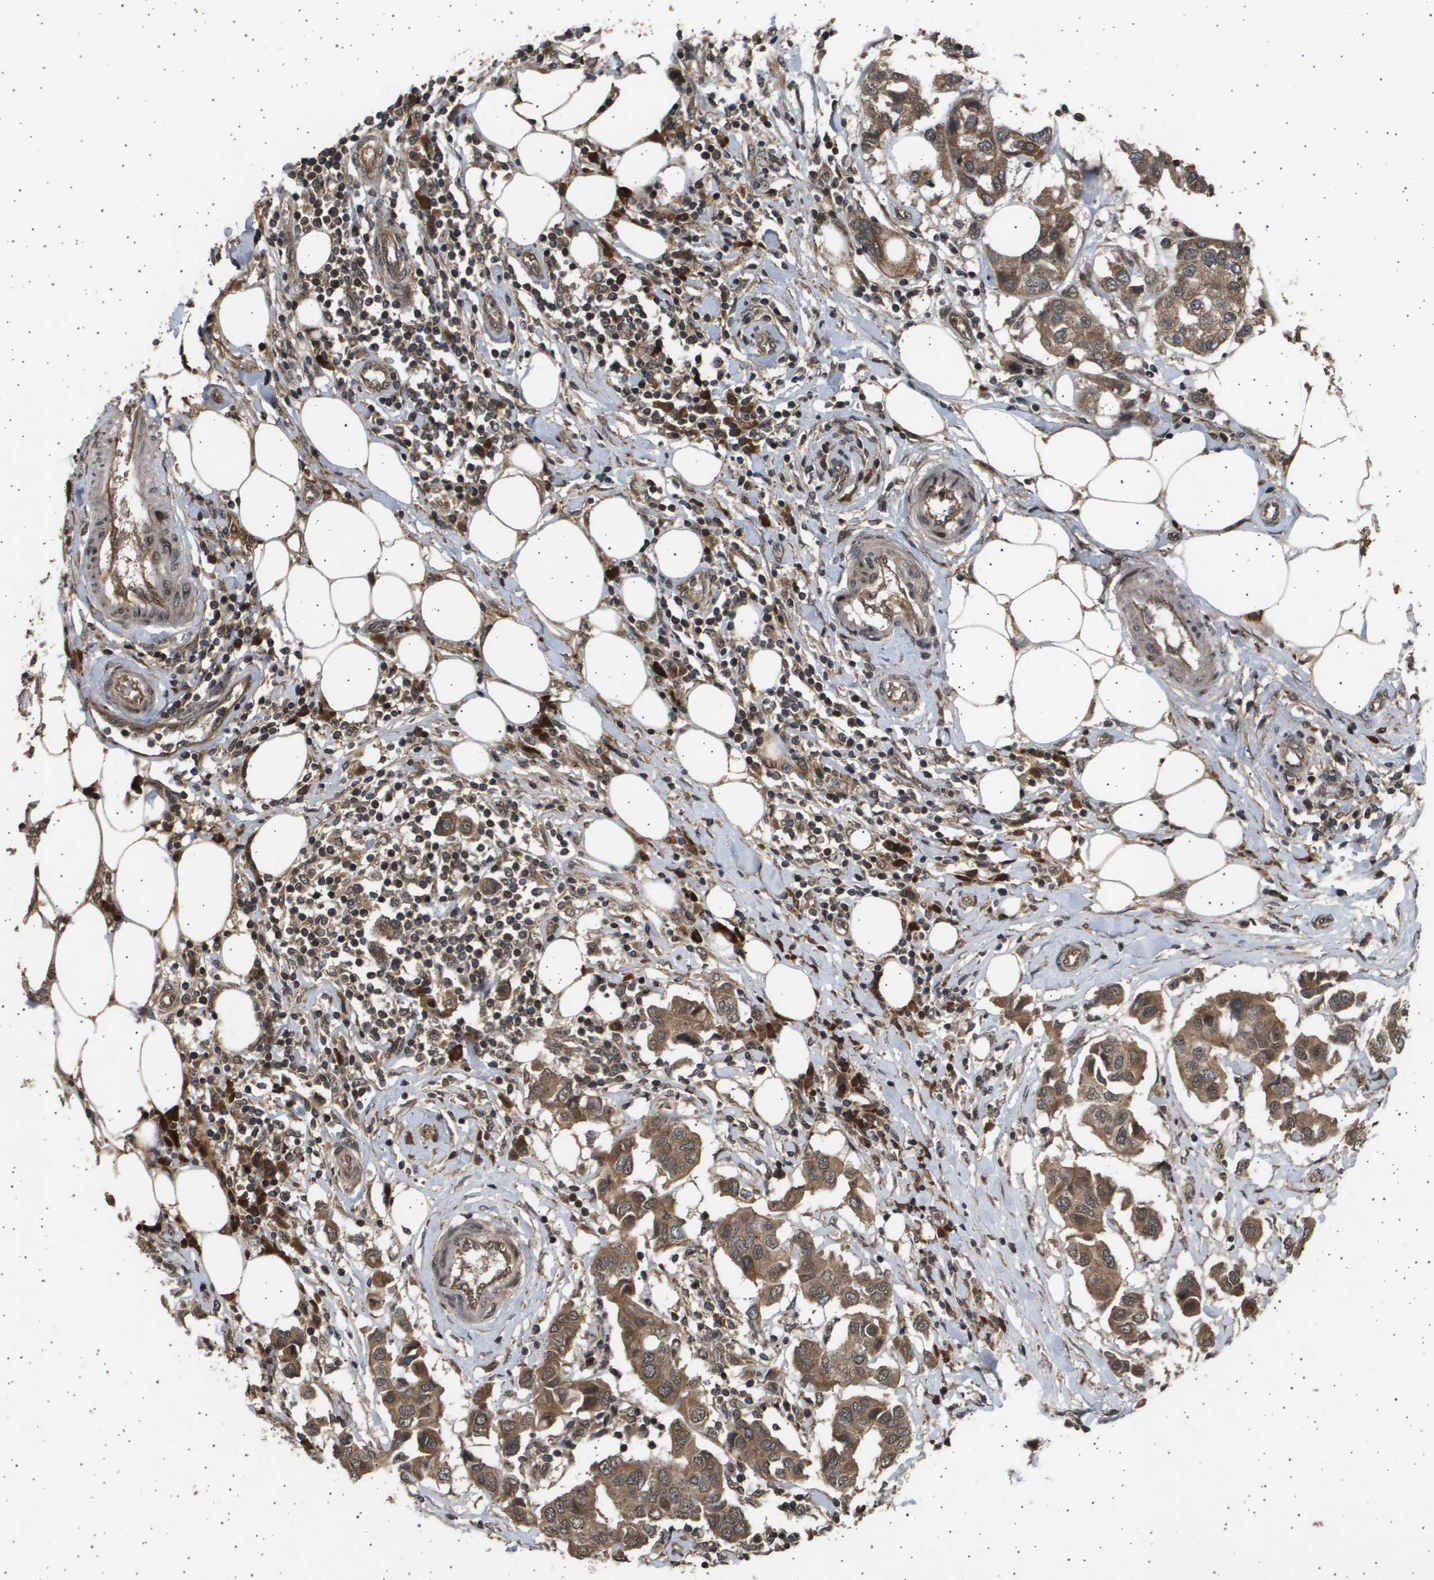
{"staining": {"intensity": "moderate", "quantity": ">75%", "location": "cytoplasmic/membranous,nuclear"}, "tissue": "breast cancer", "cell_type": "Tumor cells", "image_type": "cancer", "snomed": [{"axis": "morphology", "description": "Duct carcinoma"}, {"axis": "topography", "description": "Breast"}], "caption": "A high-resolution image shows immunohistochemistry (IHC) staining of breast cancer, which demonstrates moderate cytoplasmic/membranous and nuclear expression in approximately >75% of tumor cells.", "gene": "TNRC6A", "patient": {"sex": "female", "age": 80}}